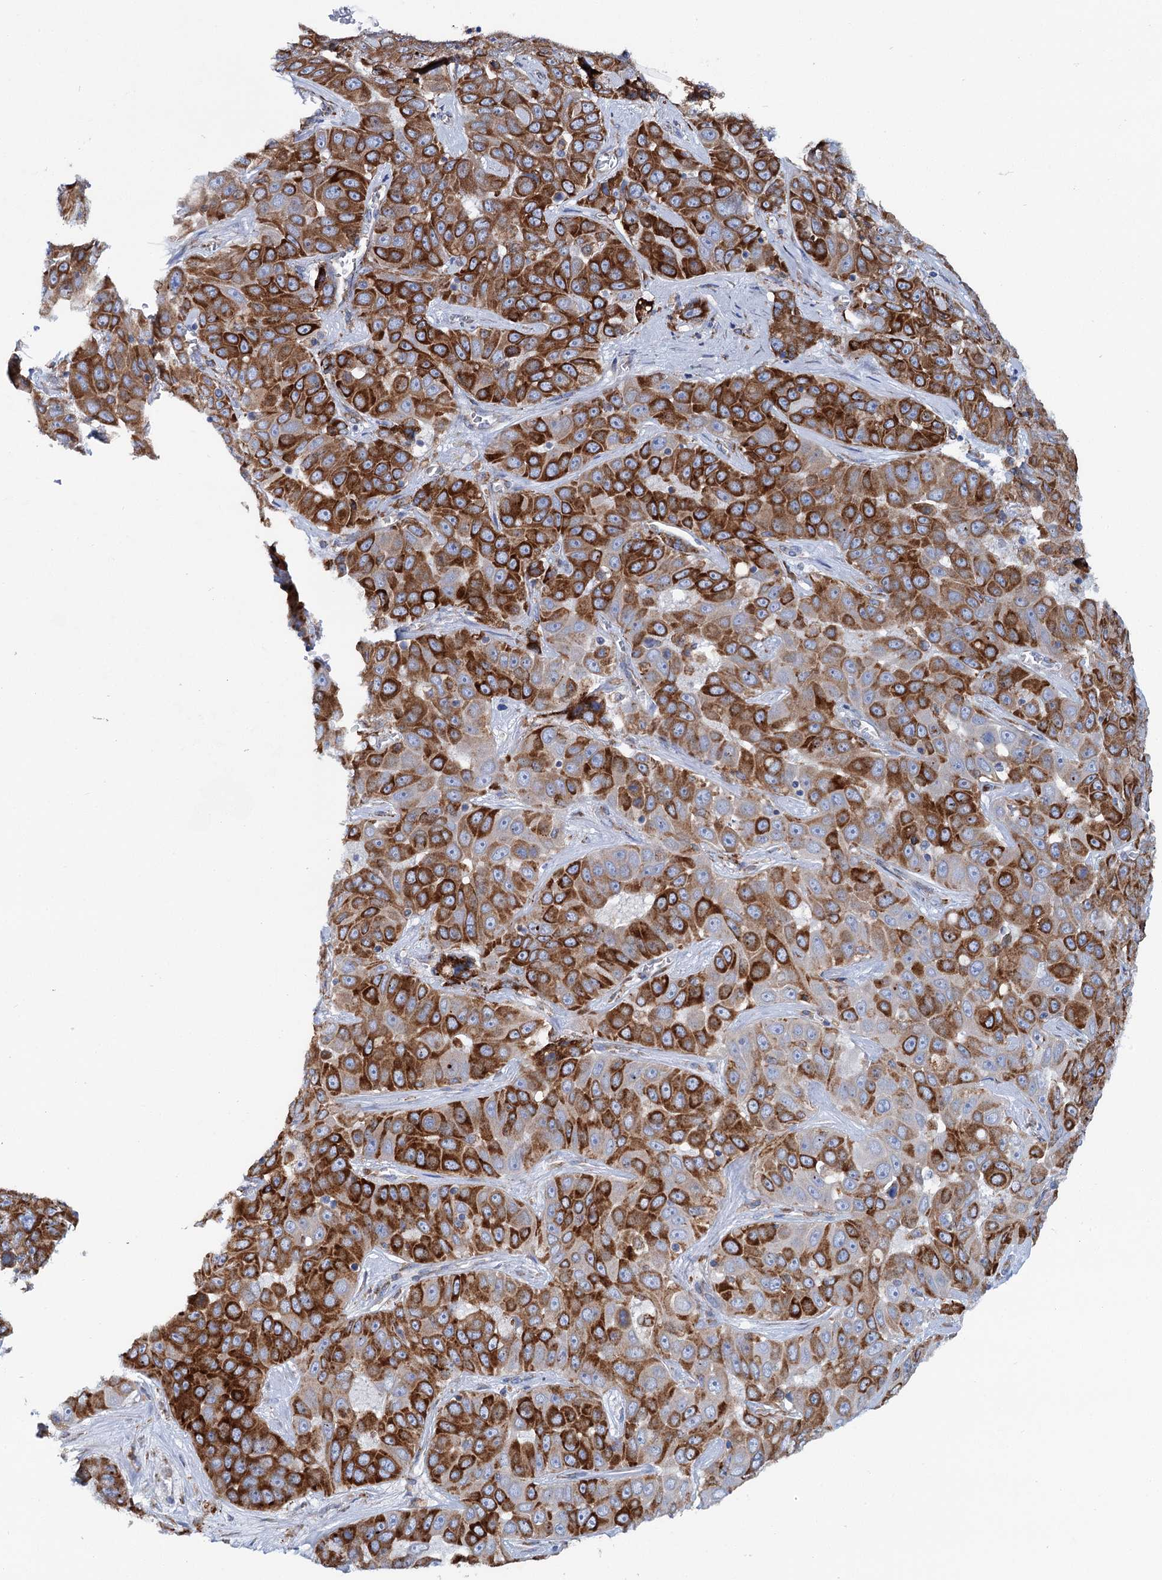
{"staining": {"intensity": "strong", "quantity": ">75%", "location": "cytoplasmic/membranous"}, "tissue": "liver cancer", "cell_type": "Tumor cells", "image_type": "cancer", "snomed": [{"axis": "morphology", "description": "Cholangiocarcinoma"}, {"axis": "topography", "description": "Liver"}], "caption": "Immunohistochemistry (IHC) micrograph of liver cancer (cholangiocarcinoma) stained for a protein (brown), which displays high levels of strong cytoplasmic/membranous positivity in approximately >75% of tumor cells.", "gene": "SHE", "patient": {"sex": "female", "age": 52}}